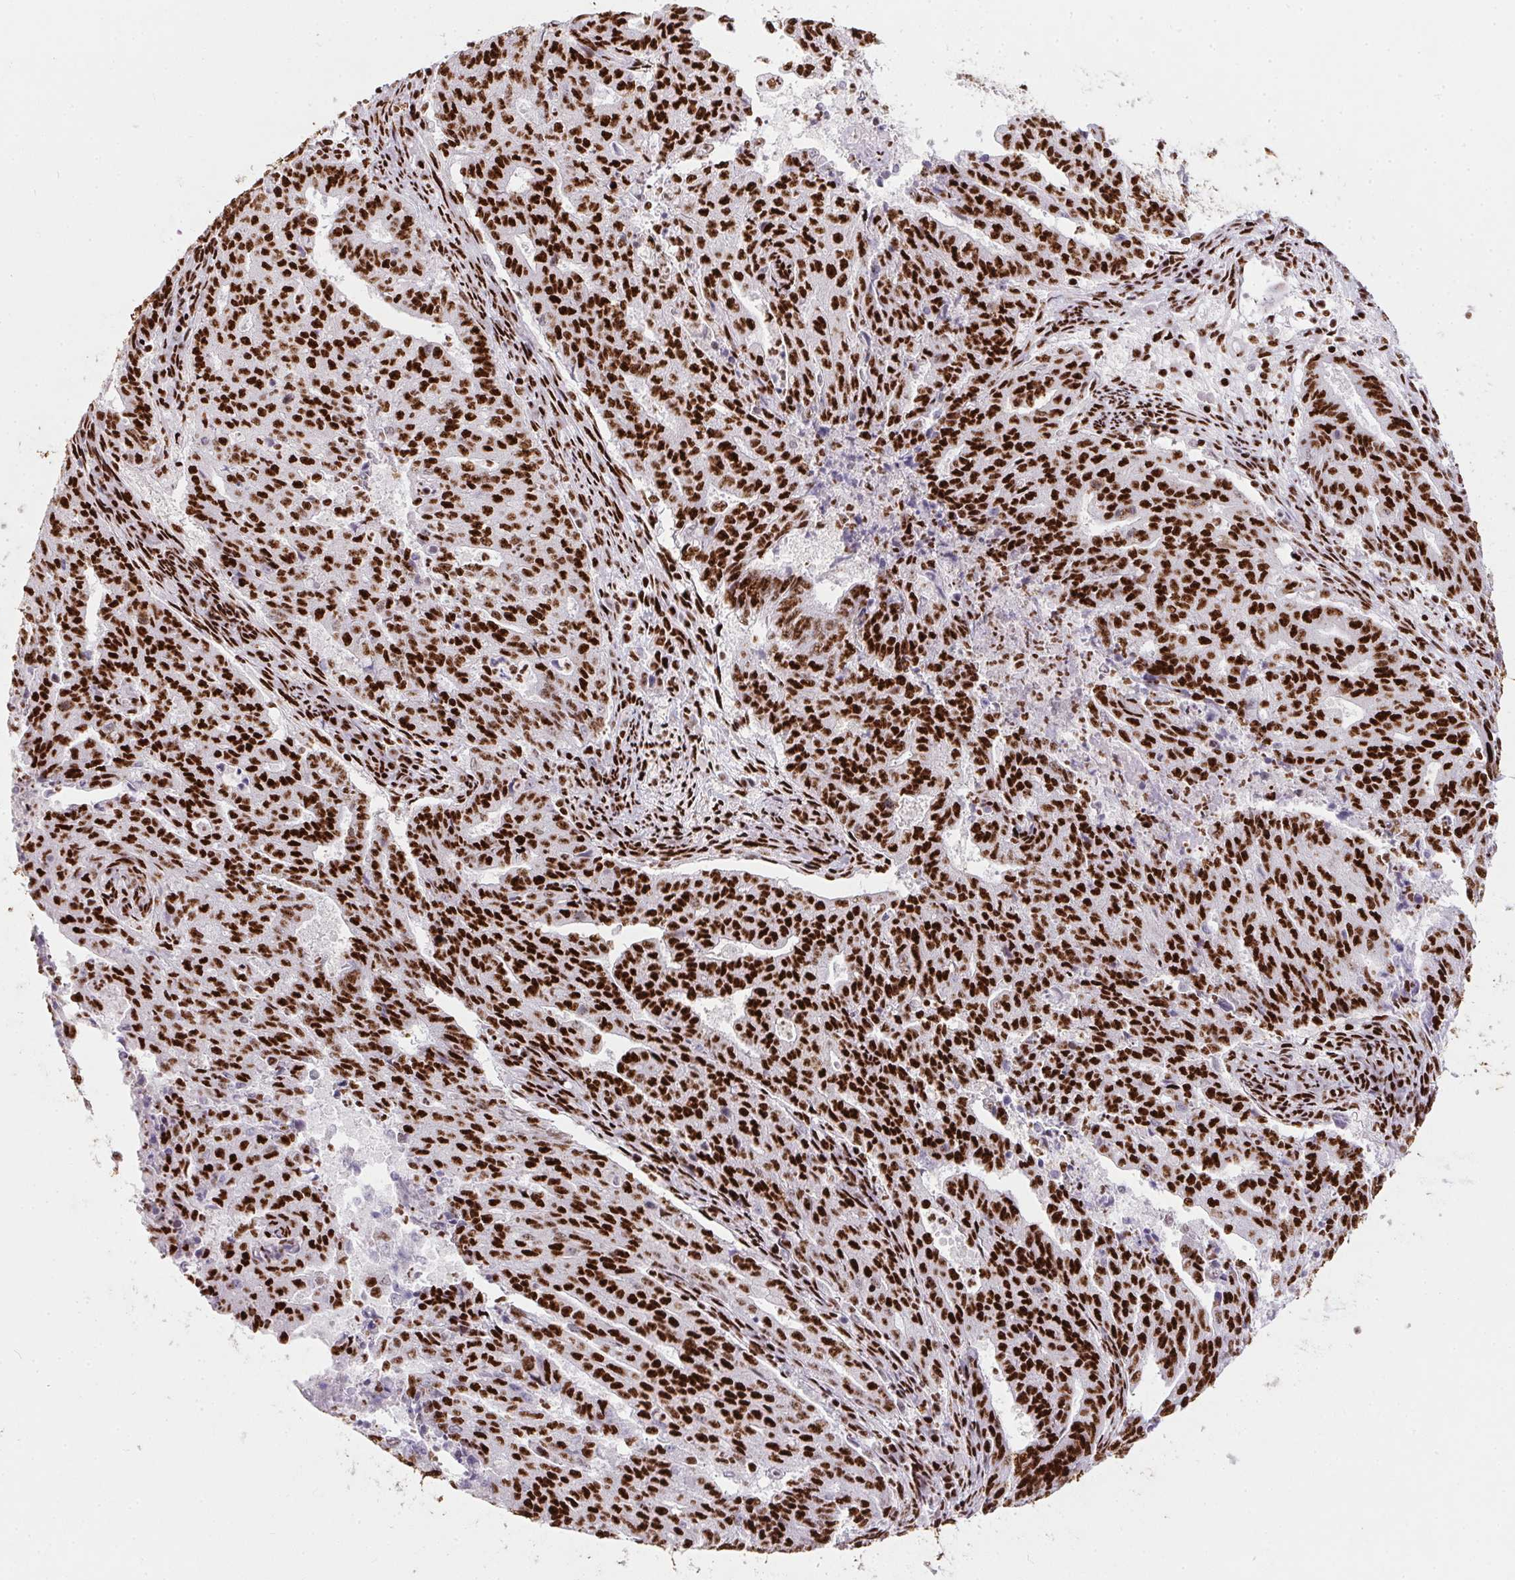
{"staining": {"intensity": "strong", "quantity": ">75%", "location": "nuclear"}, "tissue": "endometrial cancer", "cell_type": "Tumor cells", "image_type": "cancer", "snomed": [{"axis": "morphology", "description": "Adenocarcinoma, NOS"}, {"axis": "topography", "description": "Endometrium"}], "caption": "A high-resolution micrograph shows immunohistochemistry staining of endometrial adenocarcinoma, which displays strong nuclear positivity in approximately >75% of tumor cells.", "gene": "PAGE3", "patient": {"sex": "female", "age": 82}}